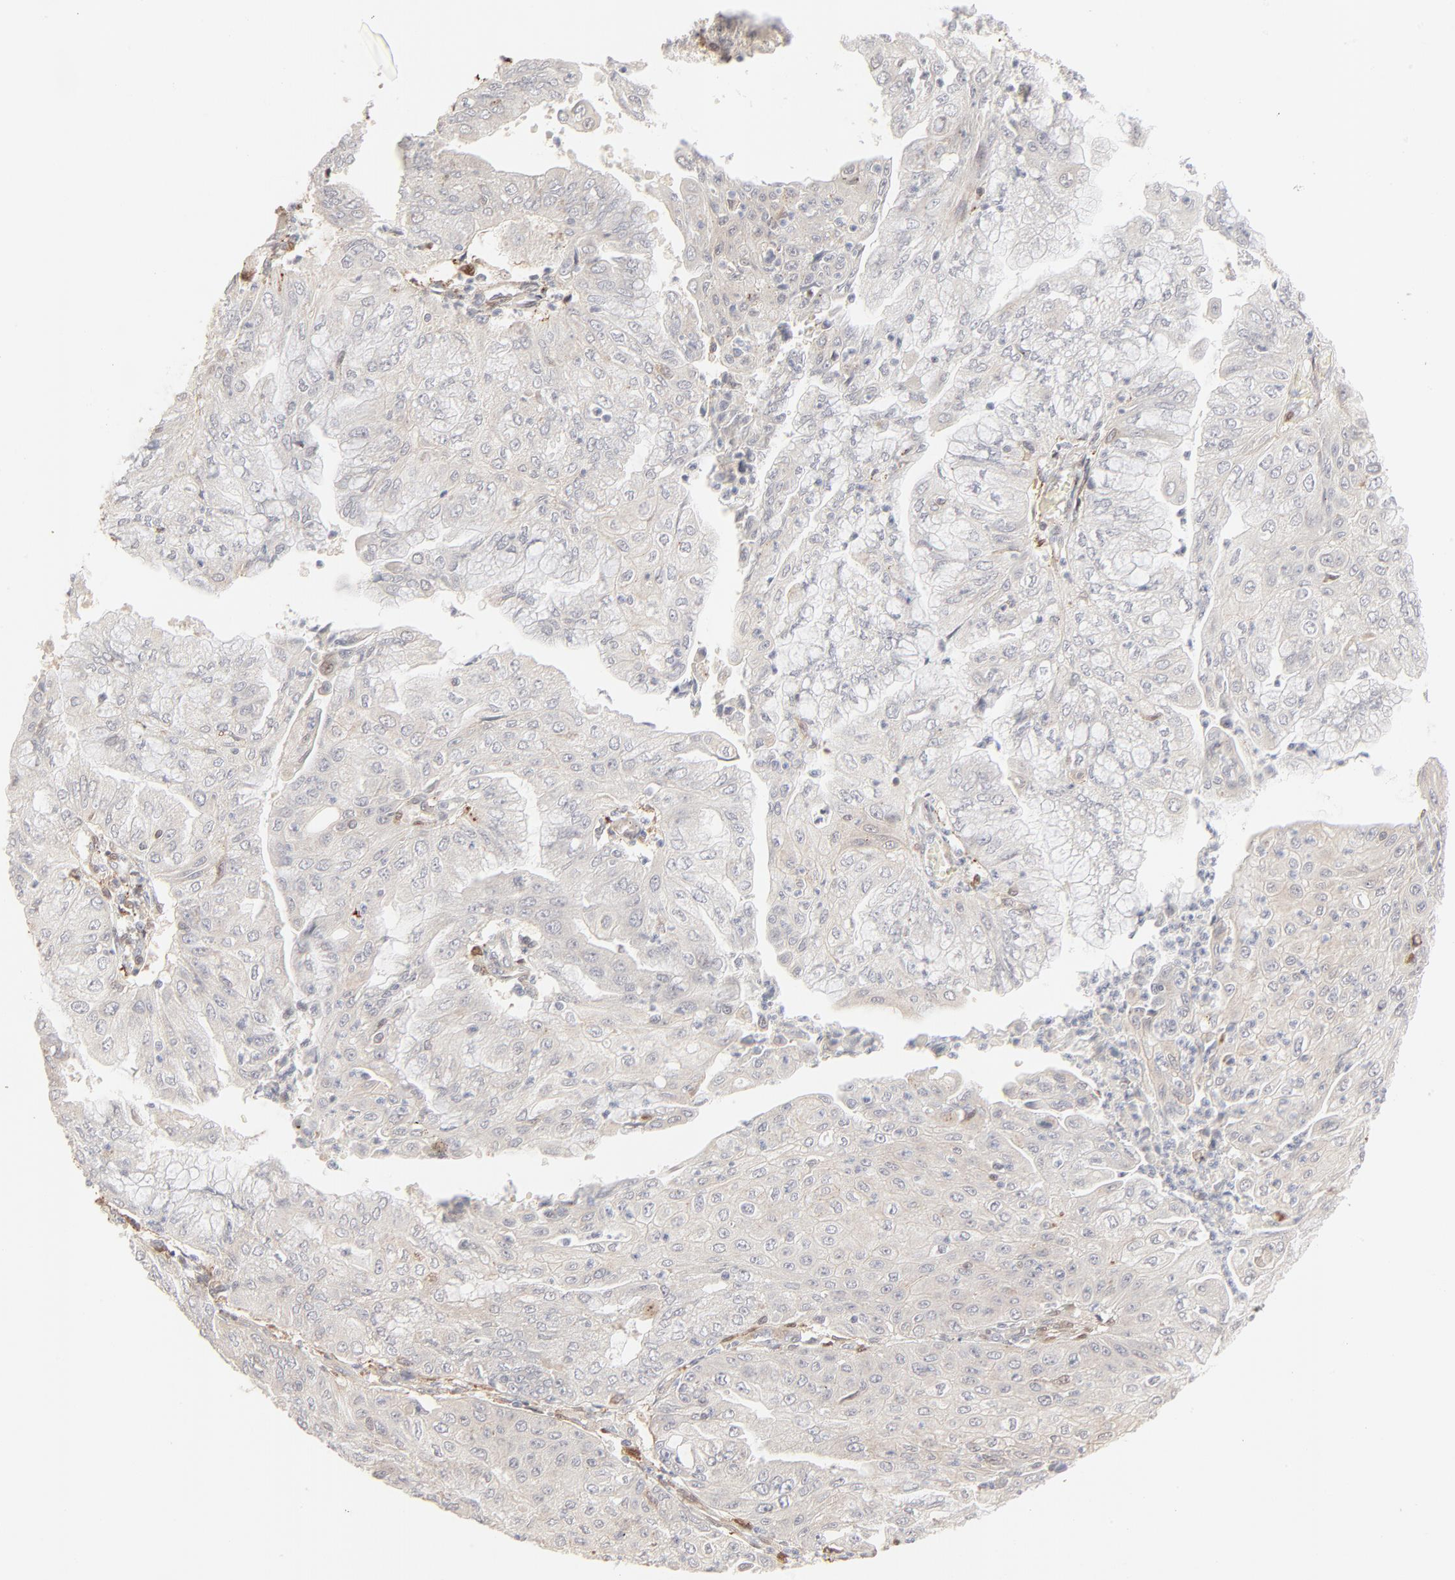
{"staining": {"intensity": "moderate", "quantity": "<25%", "location": "cytoplasmic/membranous"}, "tissue": "endometrial cancer", "cell_type": "Tumor cells", "image_type": "cancer", "snomed": [{"axis": "morphology", "description": "Adenocarcinoma, NOS"}, {"axis": "topography", "description": "Endometrium"}], "caption": "A high-resolution micrograph shows immunohistochemistry staining of endometrial cancer (adenocarcinoma), which reveals moderate cytoplasmic/membranous positivity in approximately <25% of tumor cells.", "gene": "LGALS2", "patient": {"sex": "female", "age": 79}}